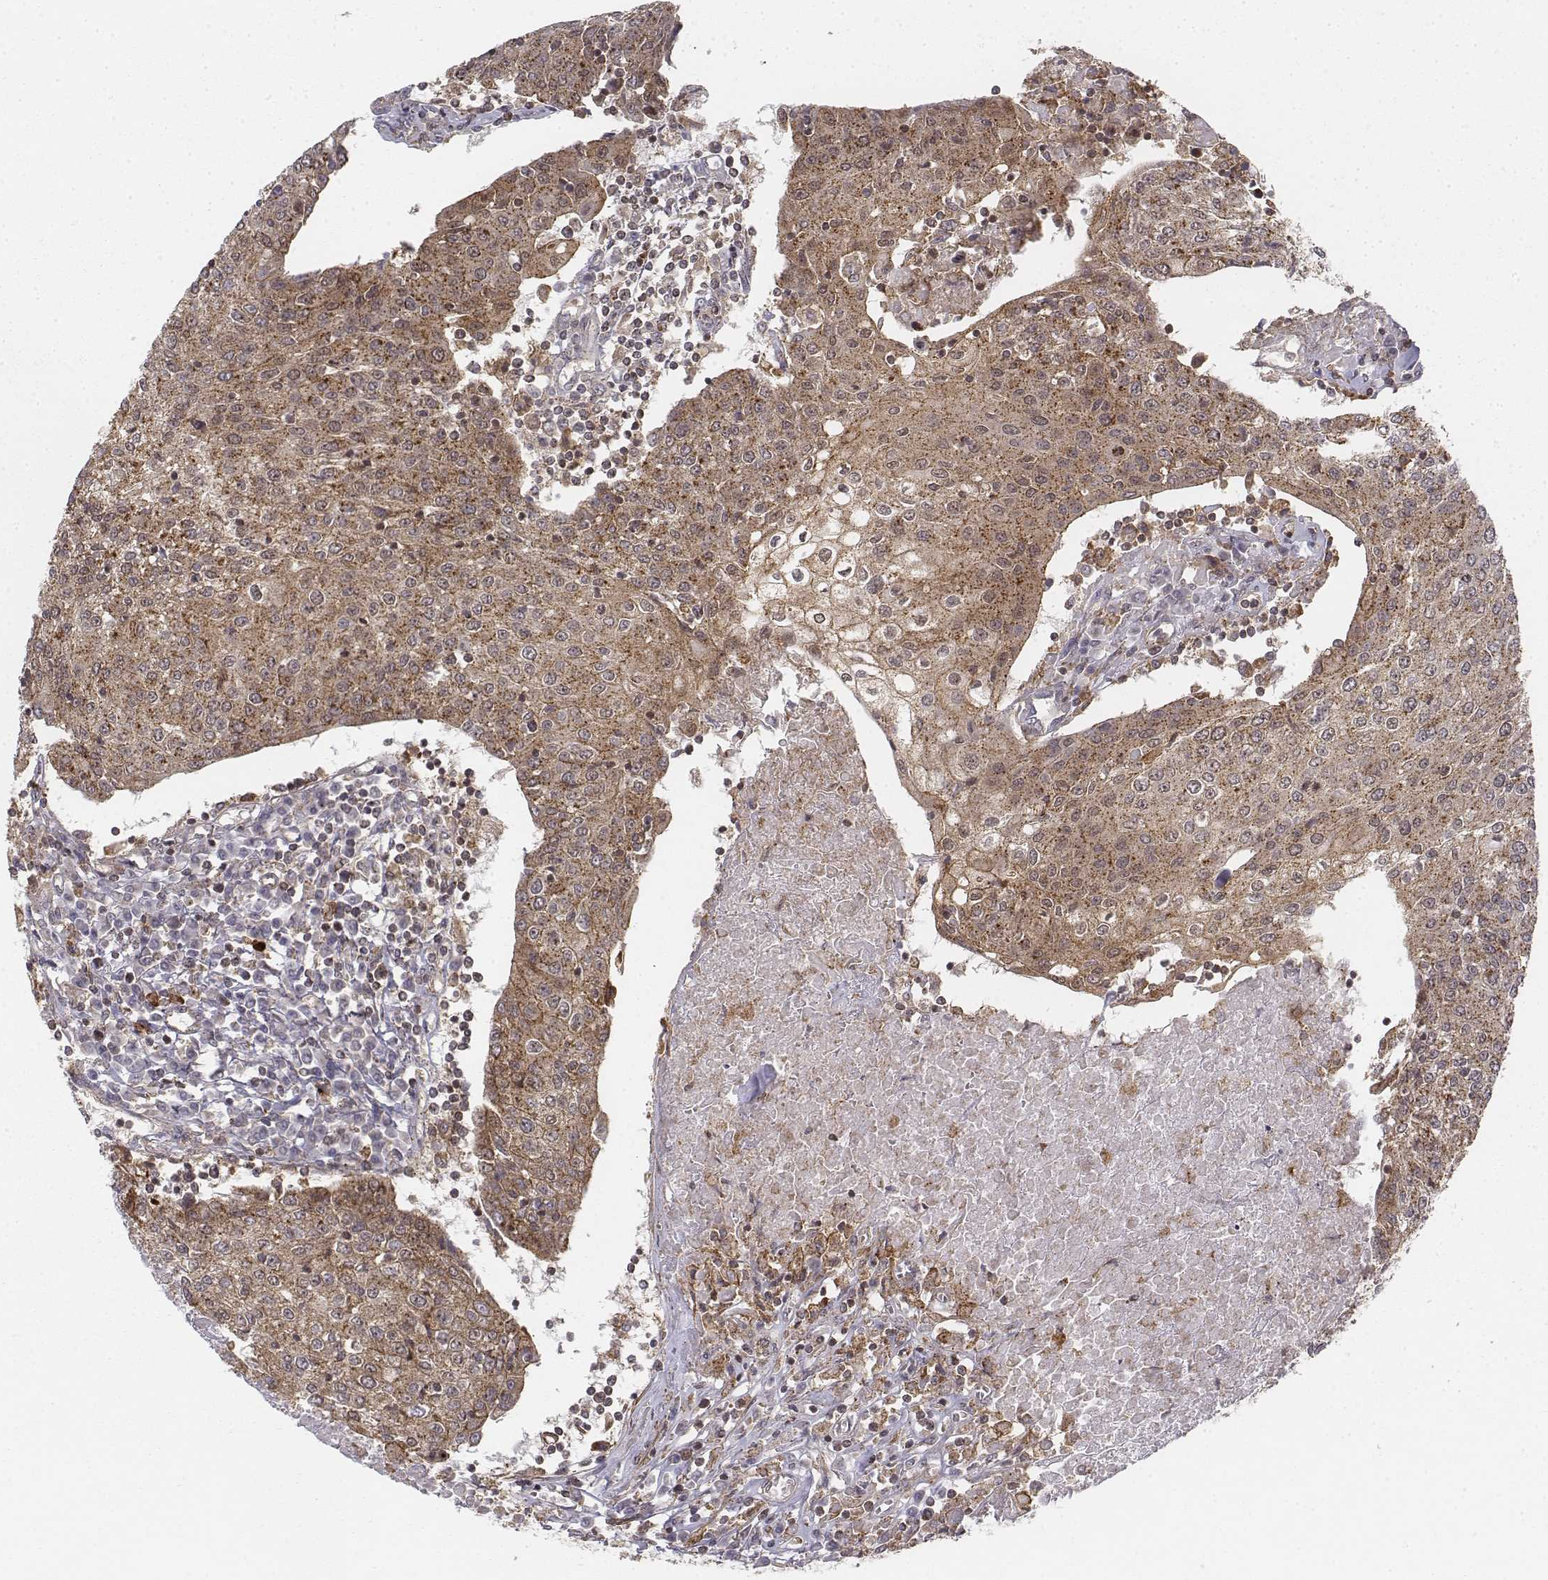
{"staining": {"intensity": "weak", "quantity": ">75%", "location": "cytoplasmic/membranous"}, "tissue": "urothelial cancer", "cell_type": "Tumor cells", "image_type": "cancer", "snomed": [{"axis": "morphology", "description": "Urothelial carcinoma, High grade"}, {"axis": "topography", "description": "Urinary bladder"}], "caption": "This histopathology image reveals IHC staining of urothelial cancer, with low weak cytoplasmic/membranous positivity in about >75% of tumor cells.", "gene": "ZFYVE19", "patient": {"sex": "female", "age": 85}}